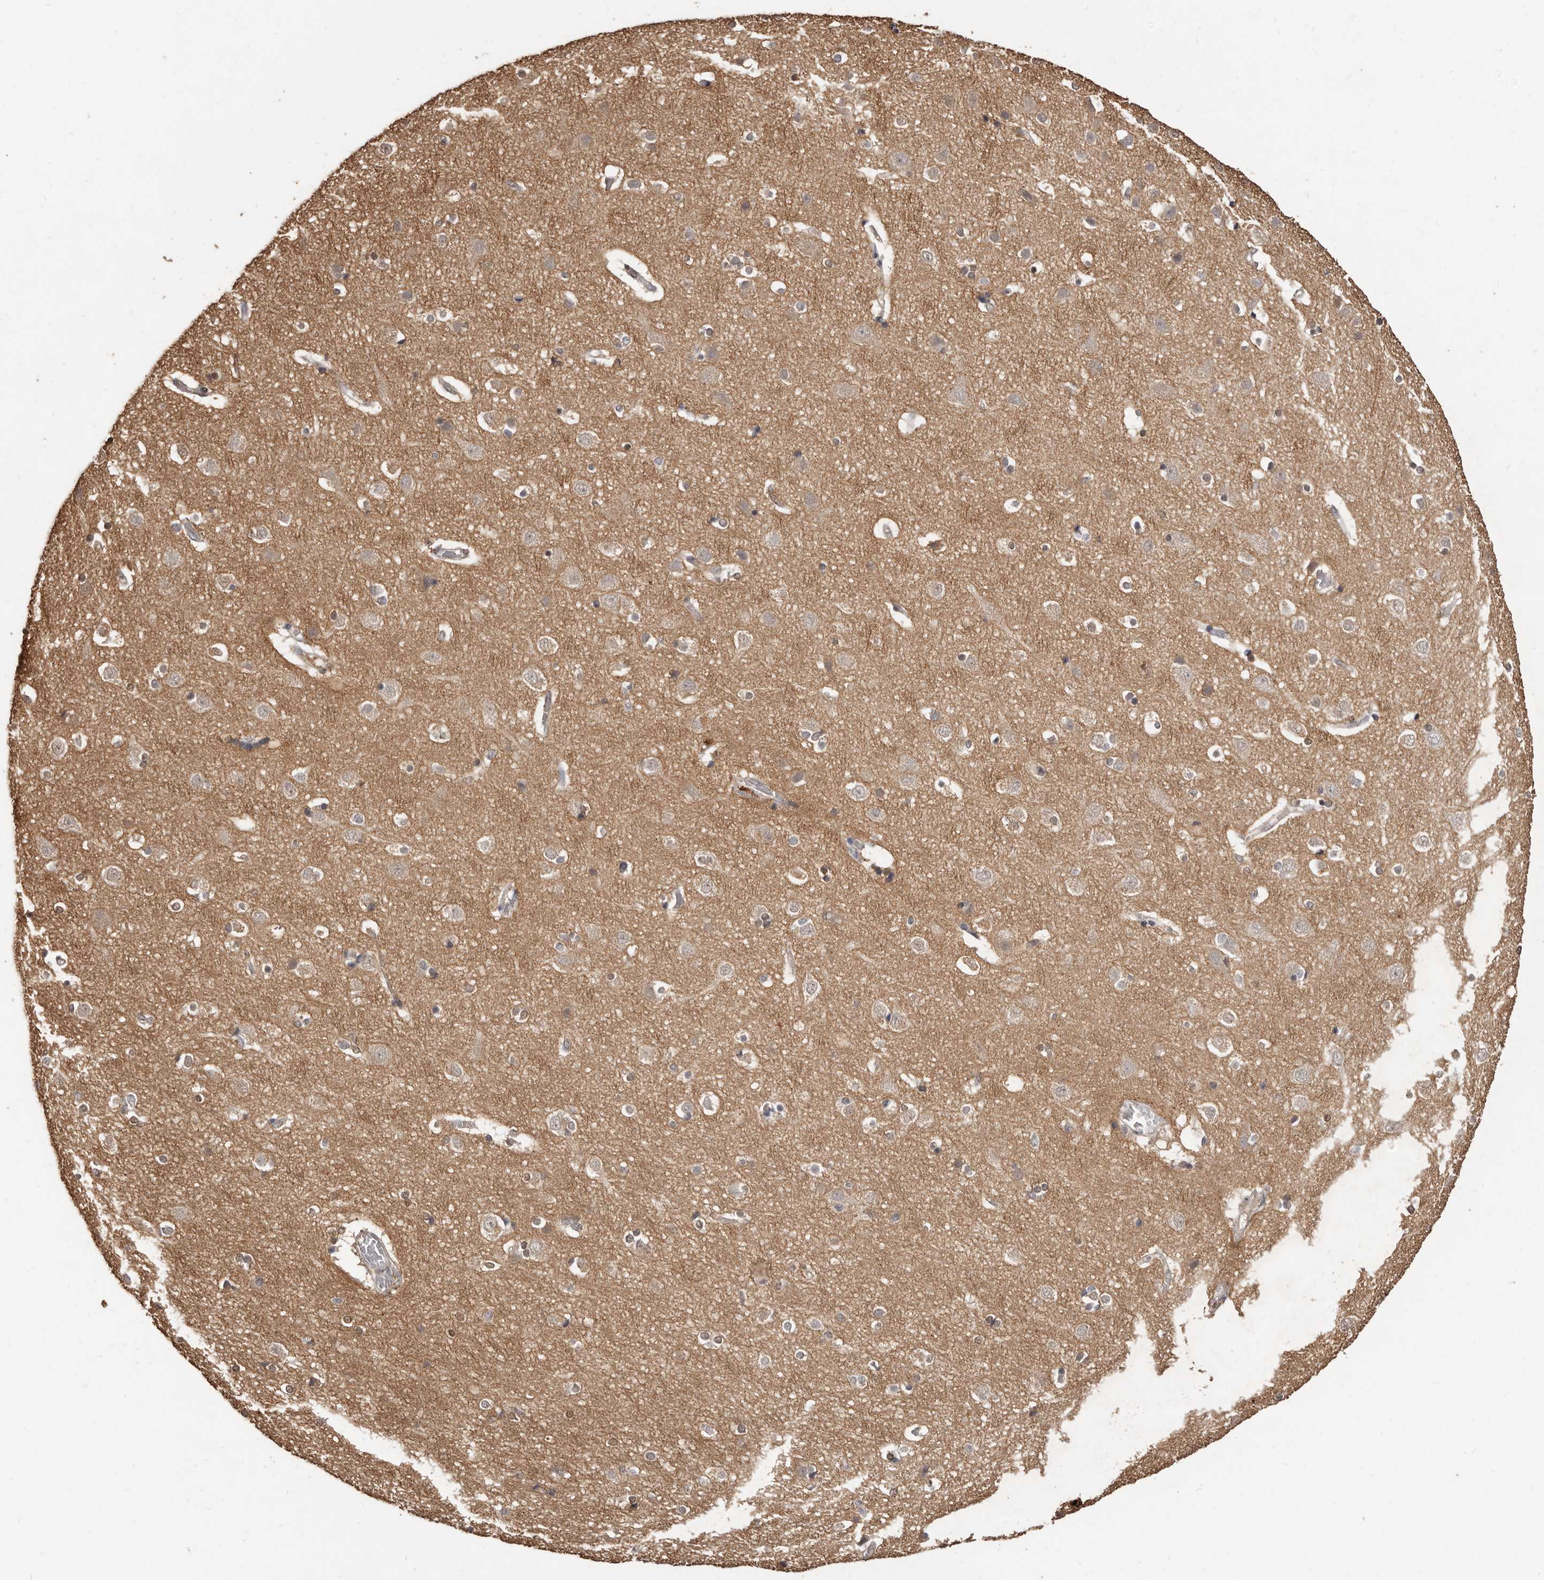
{"staining": {"intensity": "weak", "quantity": ">75%", "location": "cytoplasmic/membranous"}, "tissue": "cerebral cortex", "cell_type": "Endothelial cells", "image_type": "normal", "snomed": [{"axis": "morphology", "description": "Normal tissue, NOS"}, {"axis": "topography", "description": "Cerebral cortex"}], "caption": "Normal cerebral cortex exhibits weak cytoplasmic/membranous positivity in about >75% of endothelial cells (Stains: DAB in brown, nuclei in blue, Microscopy: brightfield microscopy at high magnification)..", "gene": "INAVA", "patient": {"sex": "male", "age": 54}}